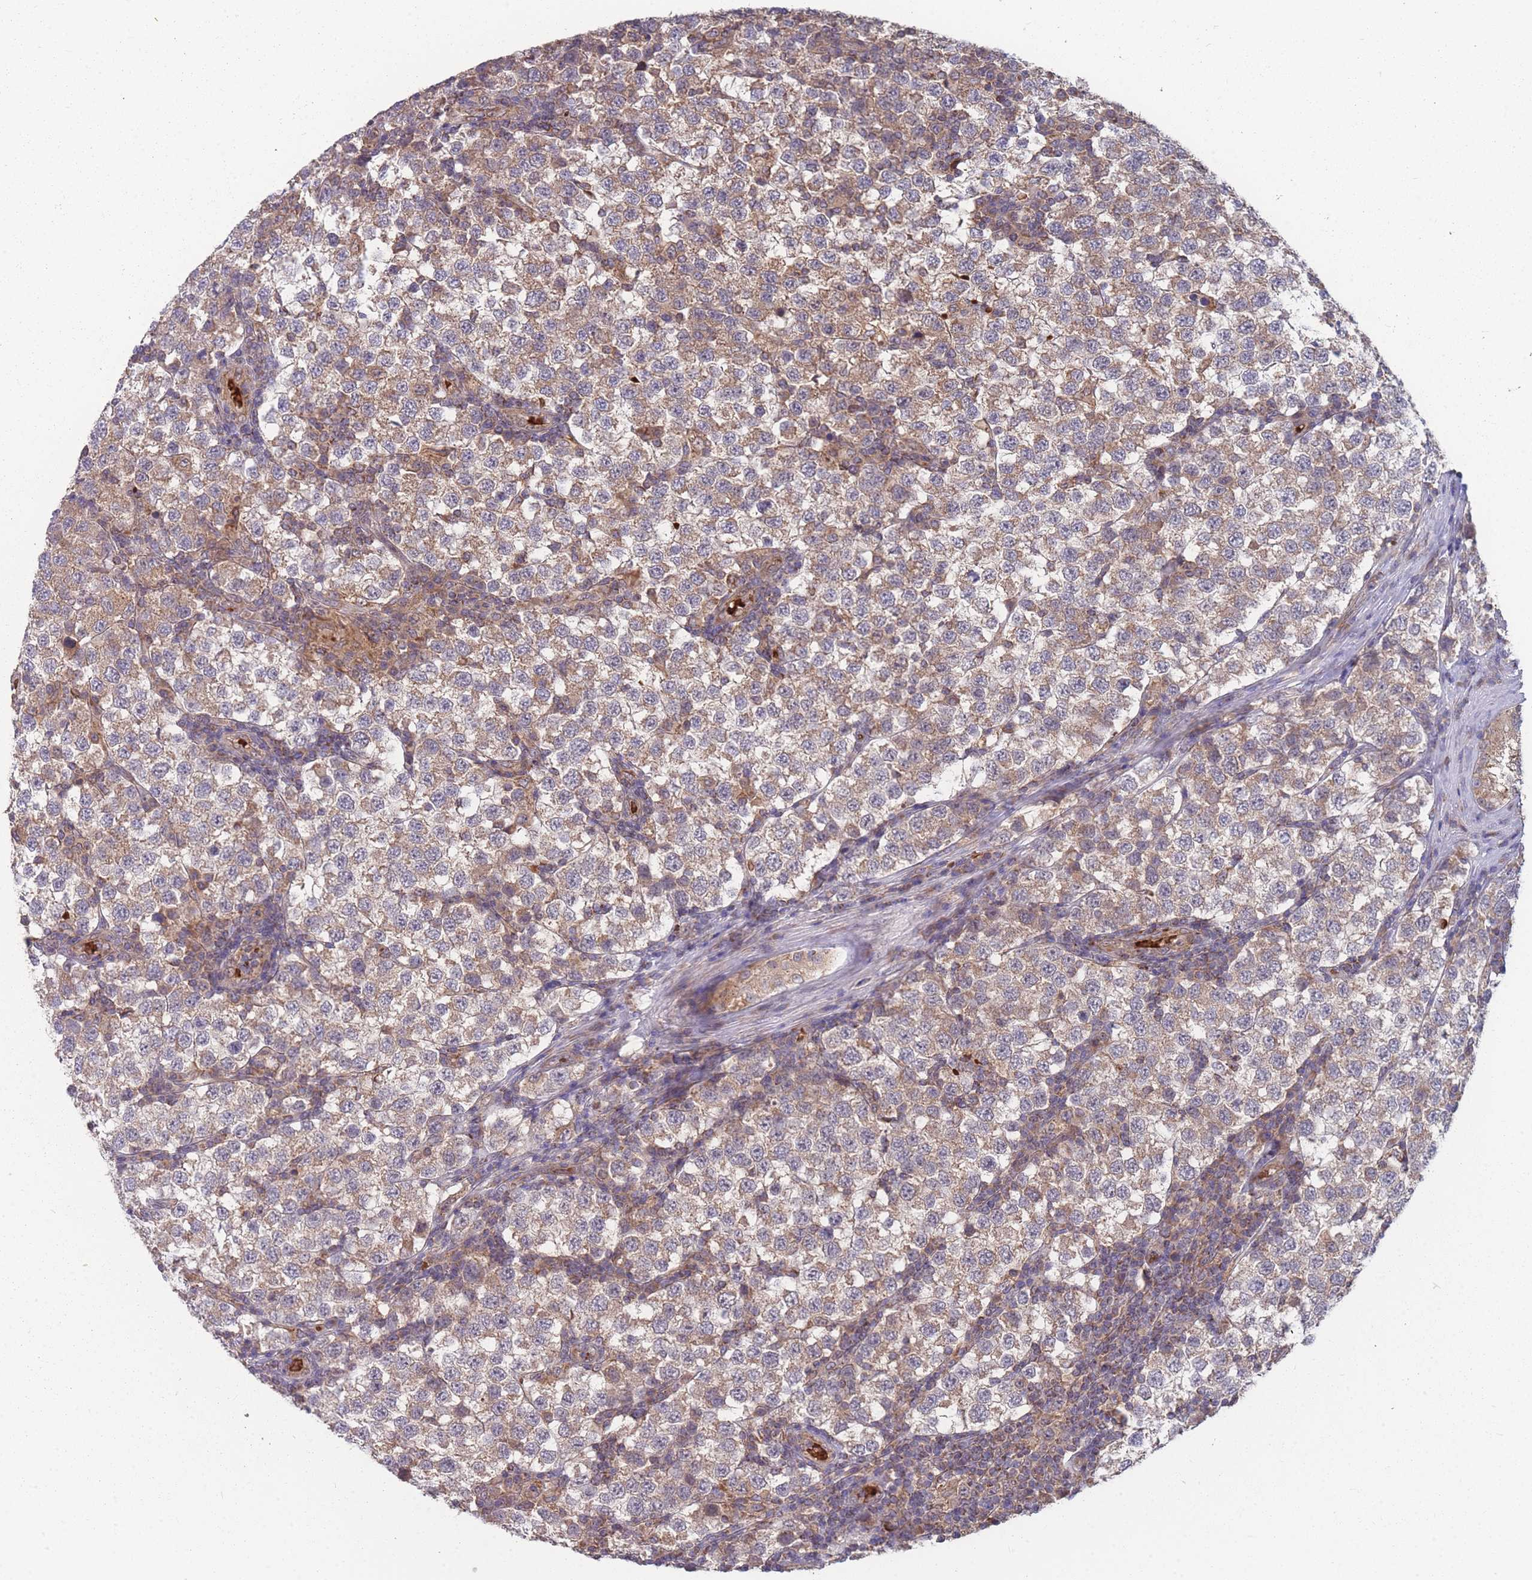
{"staining": {"intensity": "weak", "quantity": "25%-75%", "location": "cytoplasmic/membranous"}, "tissue": "testis cancer", "cell_type": "Tumor cells", "image_type": "cancer", "snomed": [{"axis": "morphology", "description": "Seminoma, NOS"}, {"axis": "topography", "description": "Testis"}], "caption": "Protein staining of testis cancer tissue shows weak cytoplasmic/membranous expression in approximately 25%-75% of tumor cells.", "gene": "SLC35B4", "patient": {"sex": "male", "age": 34}}